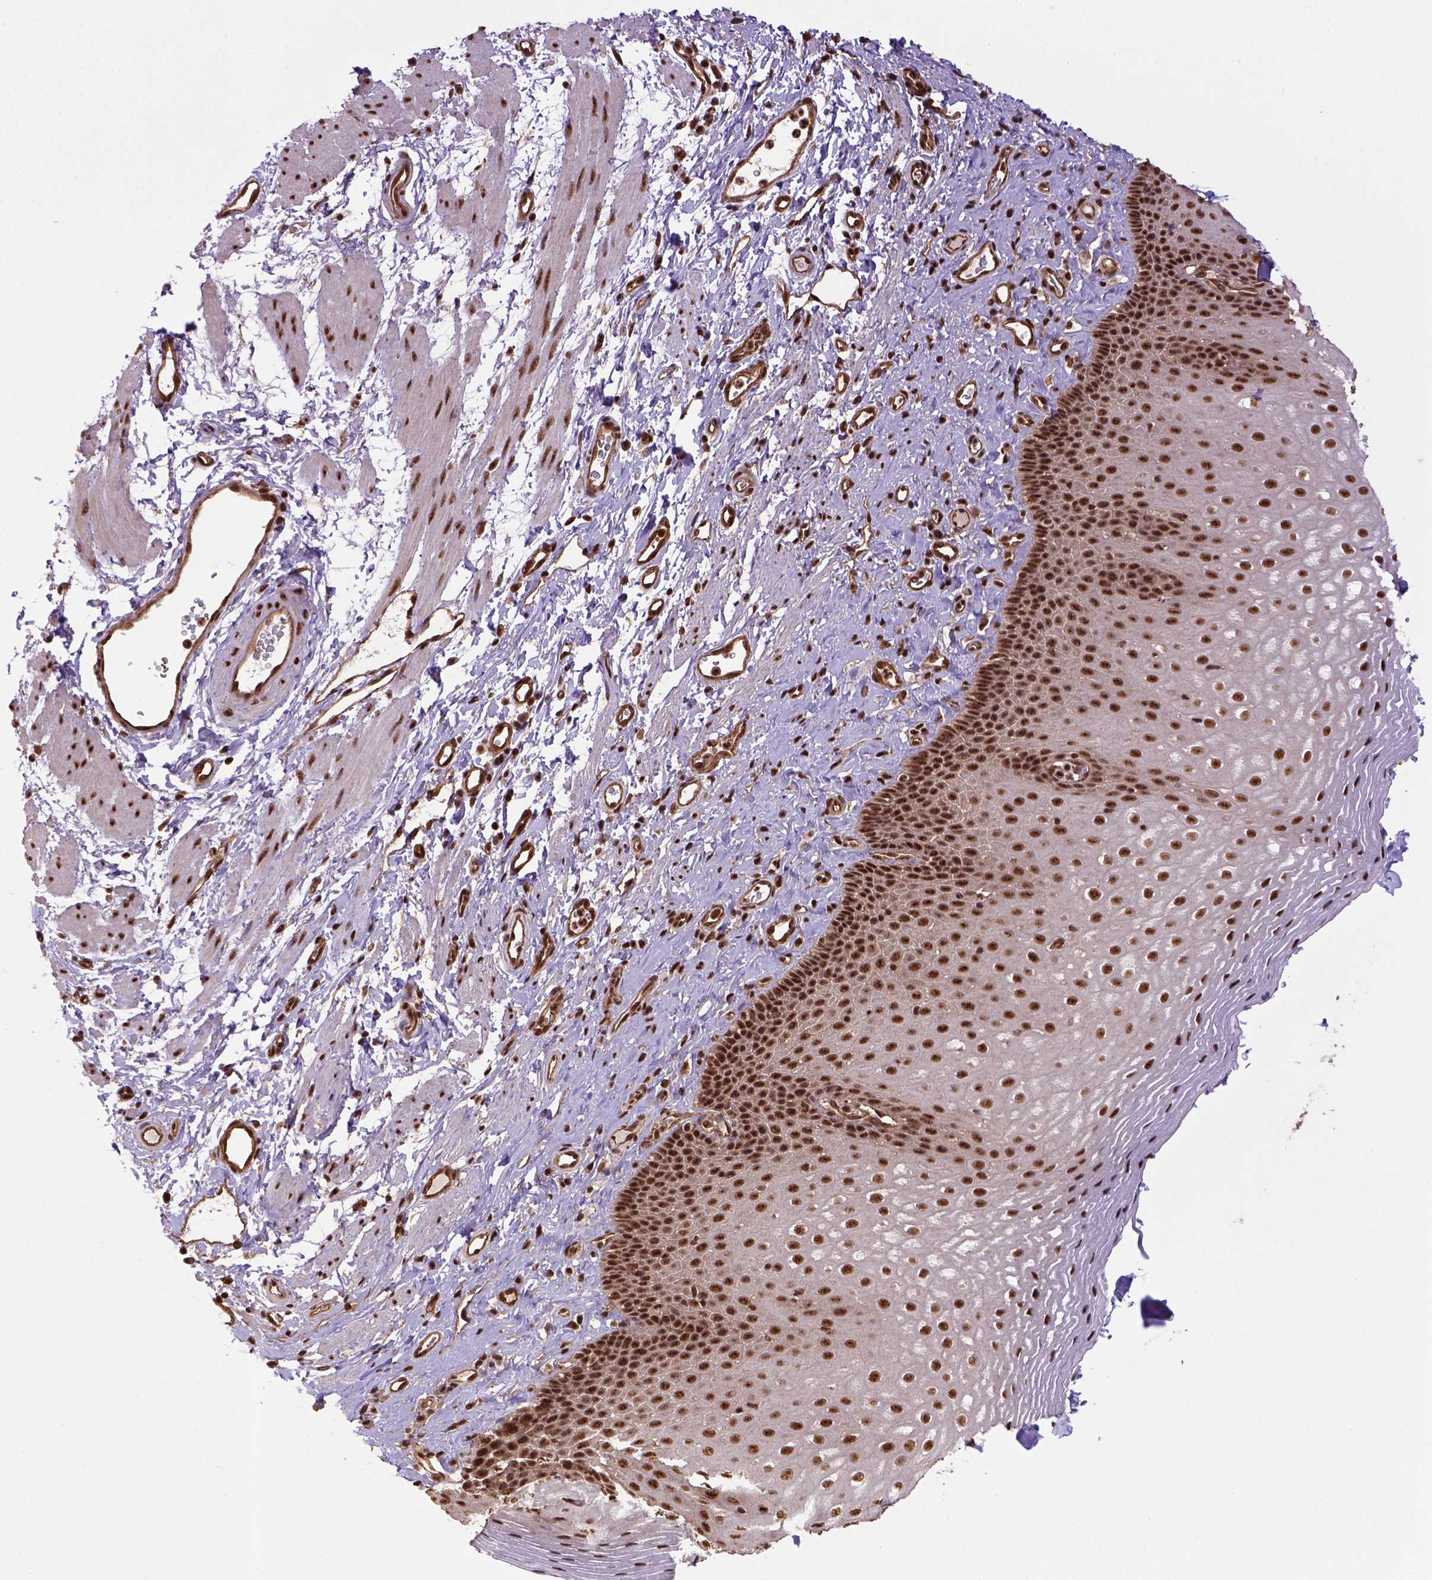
{"staining": {"intensity": "strong", "quantity": ">75%", "location": "nuclear"}, "tissue": "esophagus", "cell_type": "Squamous epithelial cells", "image_type": "normal", "snomed": [{"axis": "morphology", "description": "Normal tissue, NOS"}, {"axis": "topography", "description": "Esophagus"}], "caption": "Protein staining of normal esophagus exhibits strong nuclear staining in approximately >75% of squamous epithelial cells. The staining was performed using DAB (3,3'-diaminobenzidine), with brown indicating positive protein expression. Nuclei are stained blue with hematoxylin.", "gene": "PPIG", "patient": {"sex": "female", "age": 68}}